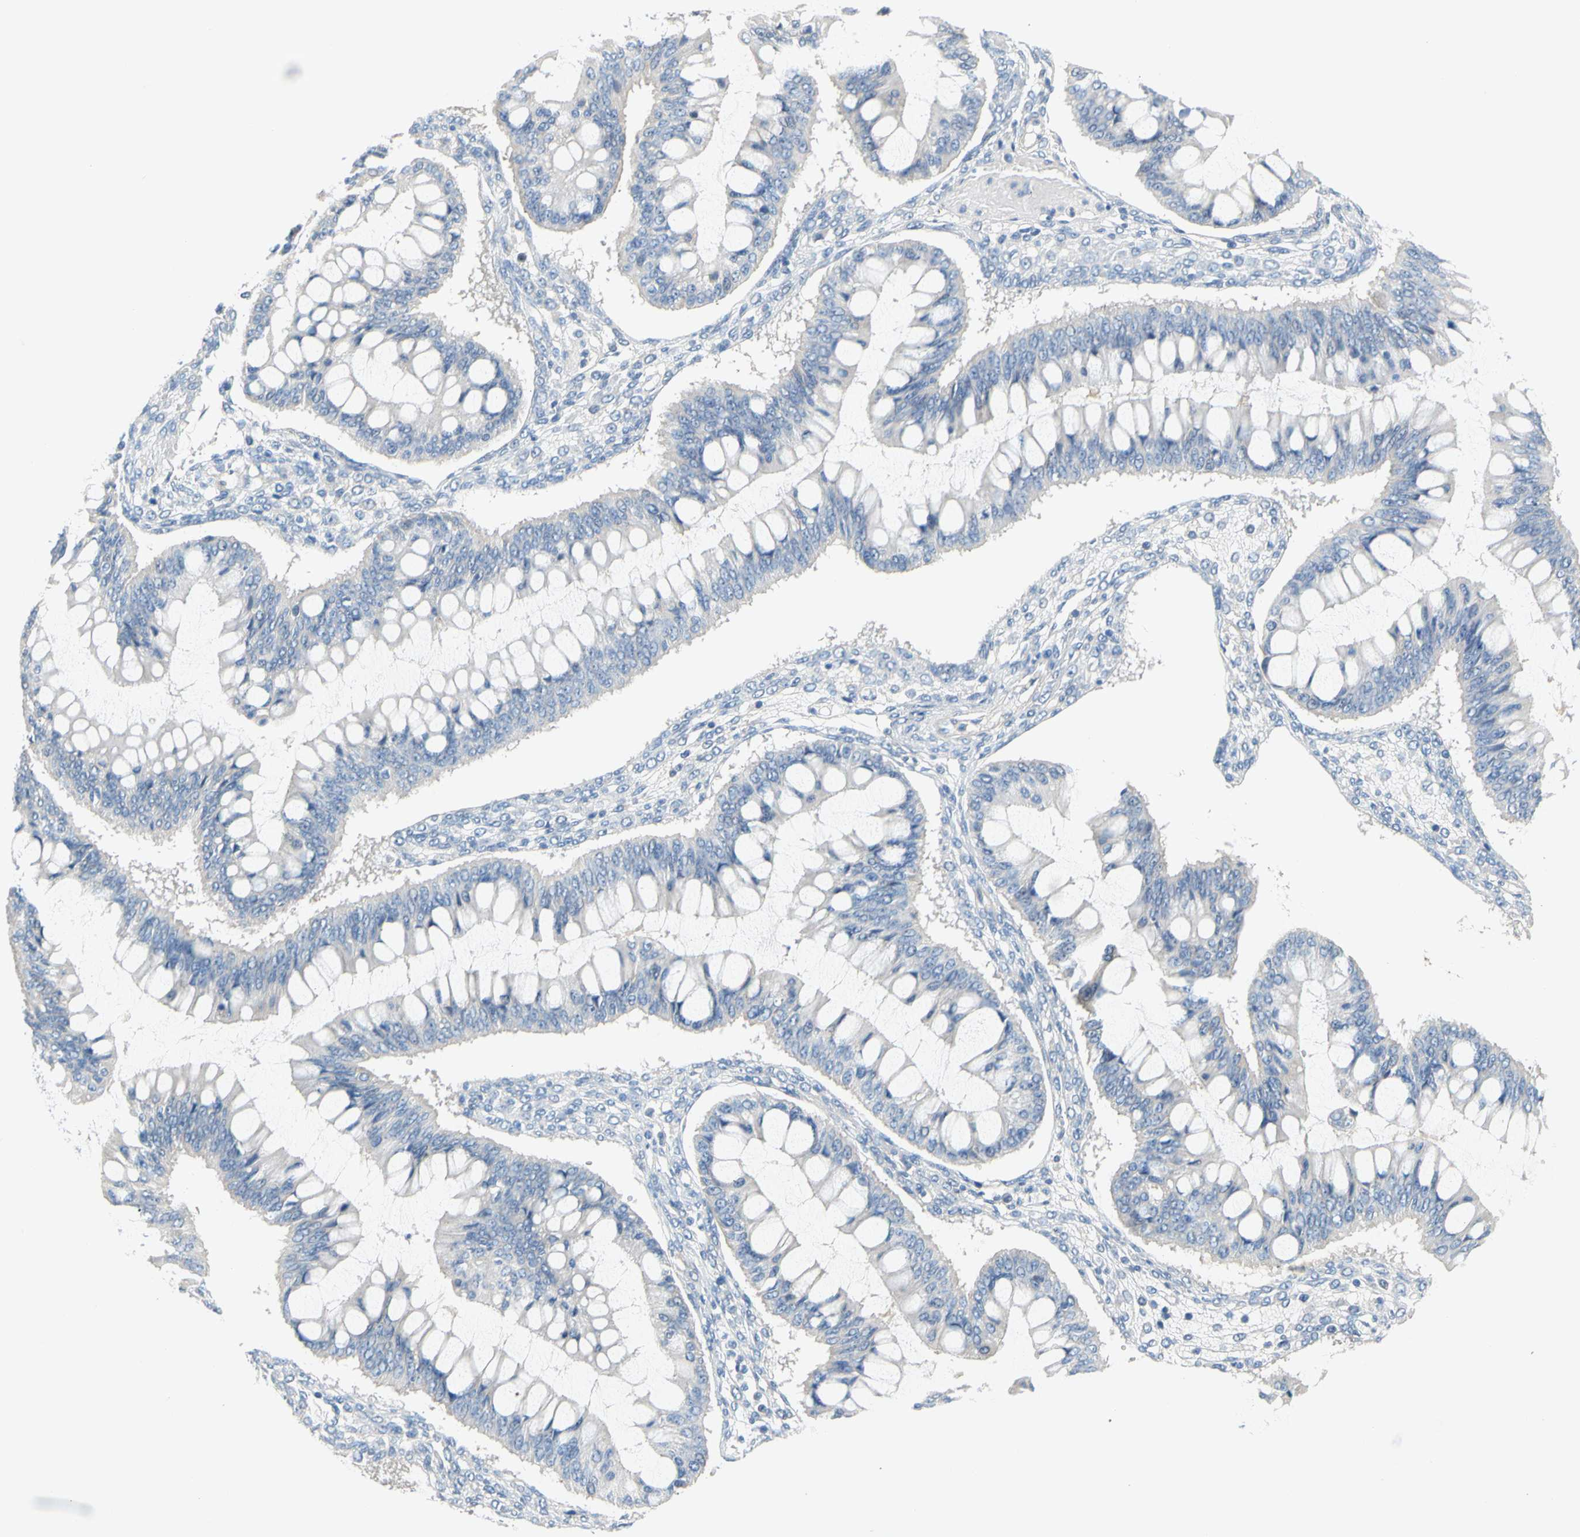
{"staining": {"intensity": "negative", "quantity": "none", "location": "none"}, "tissue": "ovarian cancer", "cell_type": "Tumor cells", "image_type": "cancer", "snomed": [{"axis": "morphology", "description": "Cystadenocarcinoma, mucinous, NOS"}, {"axis": "topography", "description": "Ovary"}], "caption": "Tumor cells show no significant protein expression in mucinous cystadenocarcinoma (ovarian).", "gene": "CCM2L", "patient": {"sex": "female", "age": 73}}